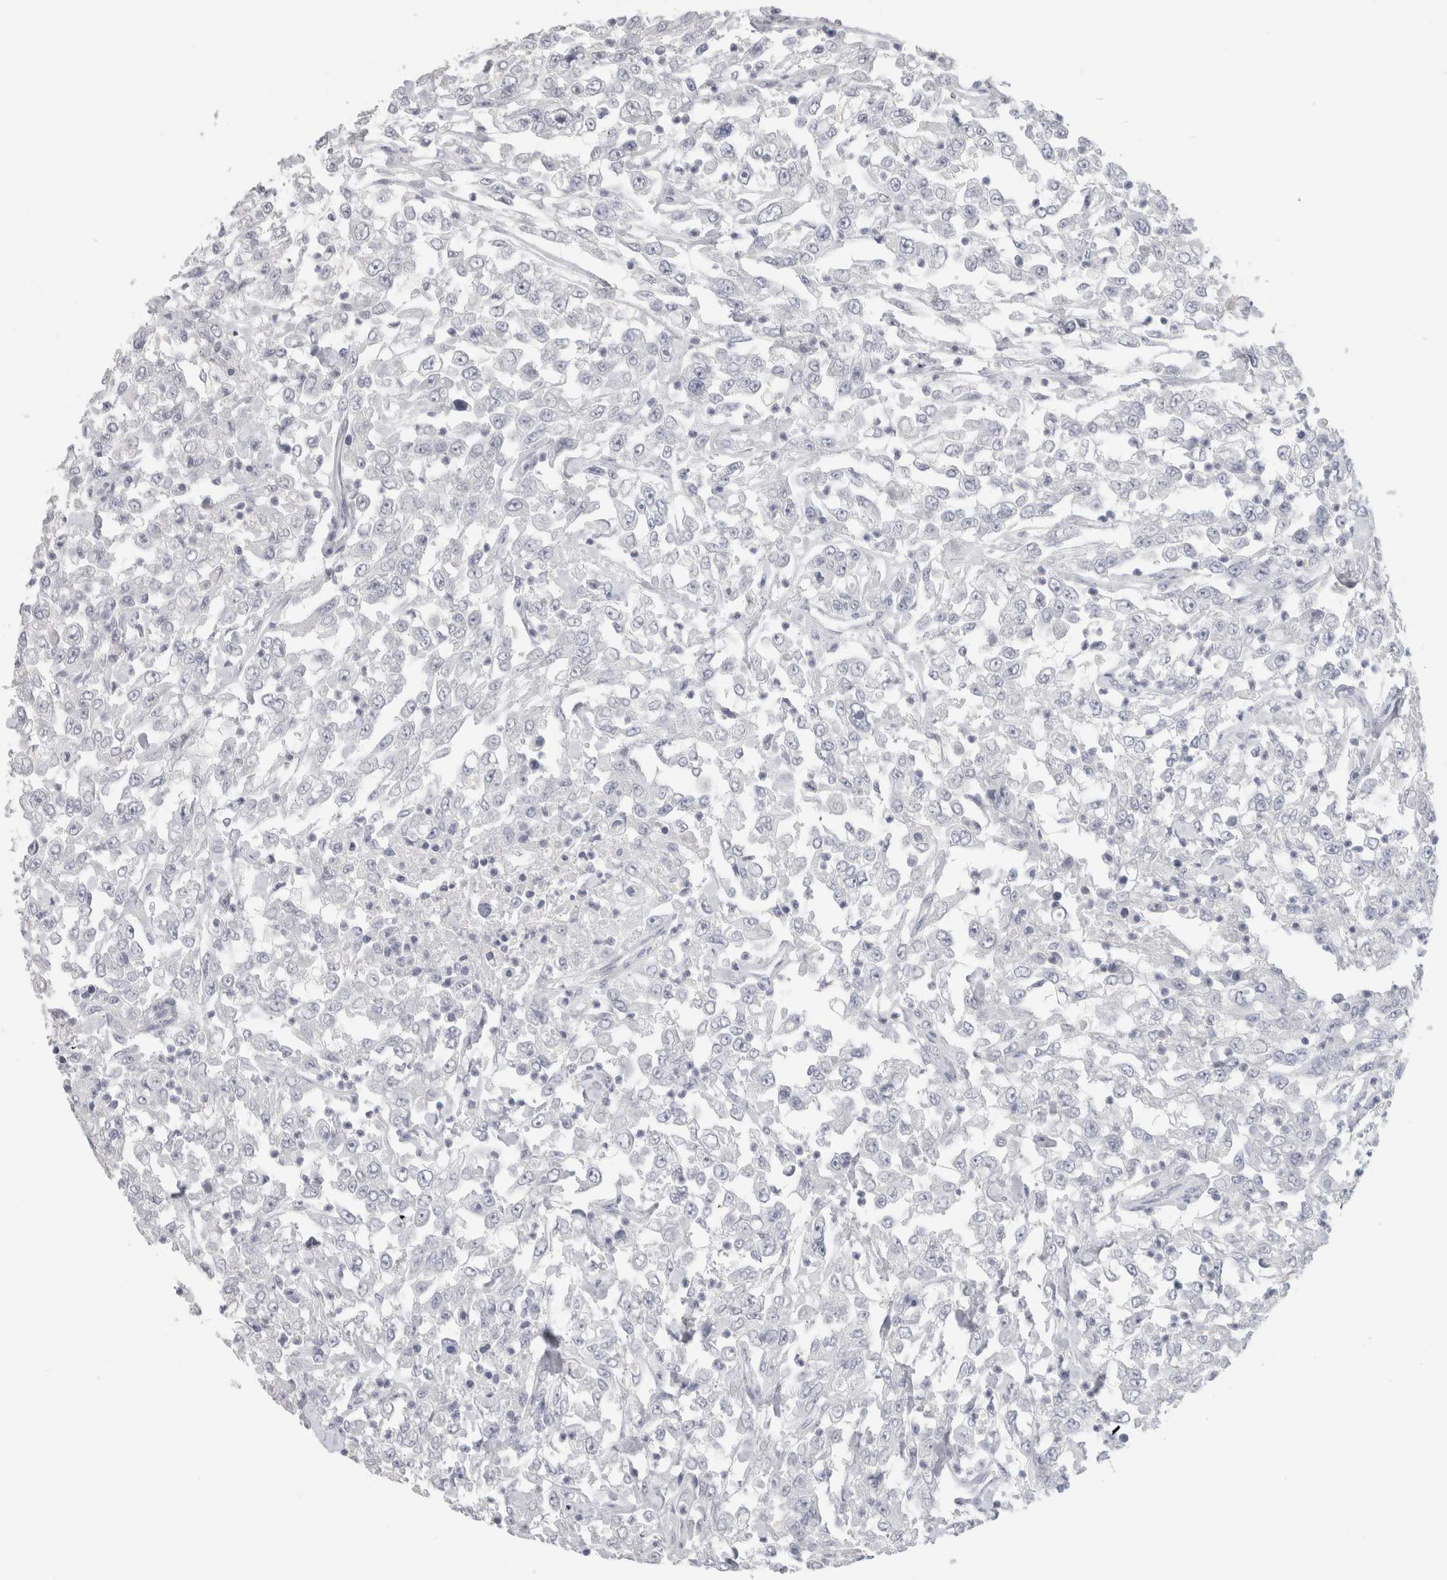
{"staining": {"intensity": "negative", "quantity": "none", "location": "none"}, "tissue": "urothelial cancer", "cell_type": "Tumor cells", "image_type": "cancer", "snomed": [{"axis": "morphology", "description": "Urothelial carcinoma, High grade"}, {"axis": "topography", "description": "Urinary bladder"}], "caption": "Photomicrograph shows no protein staining in tumor cells of urothelial cancer tissue.", "gene": "SLC6A1", "patient": {"sex": "male", "age": 46}}